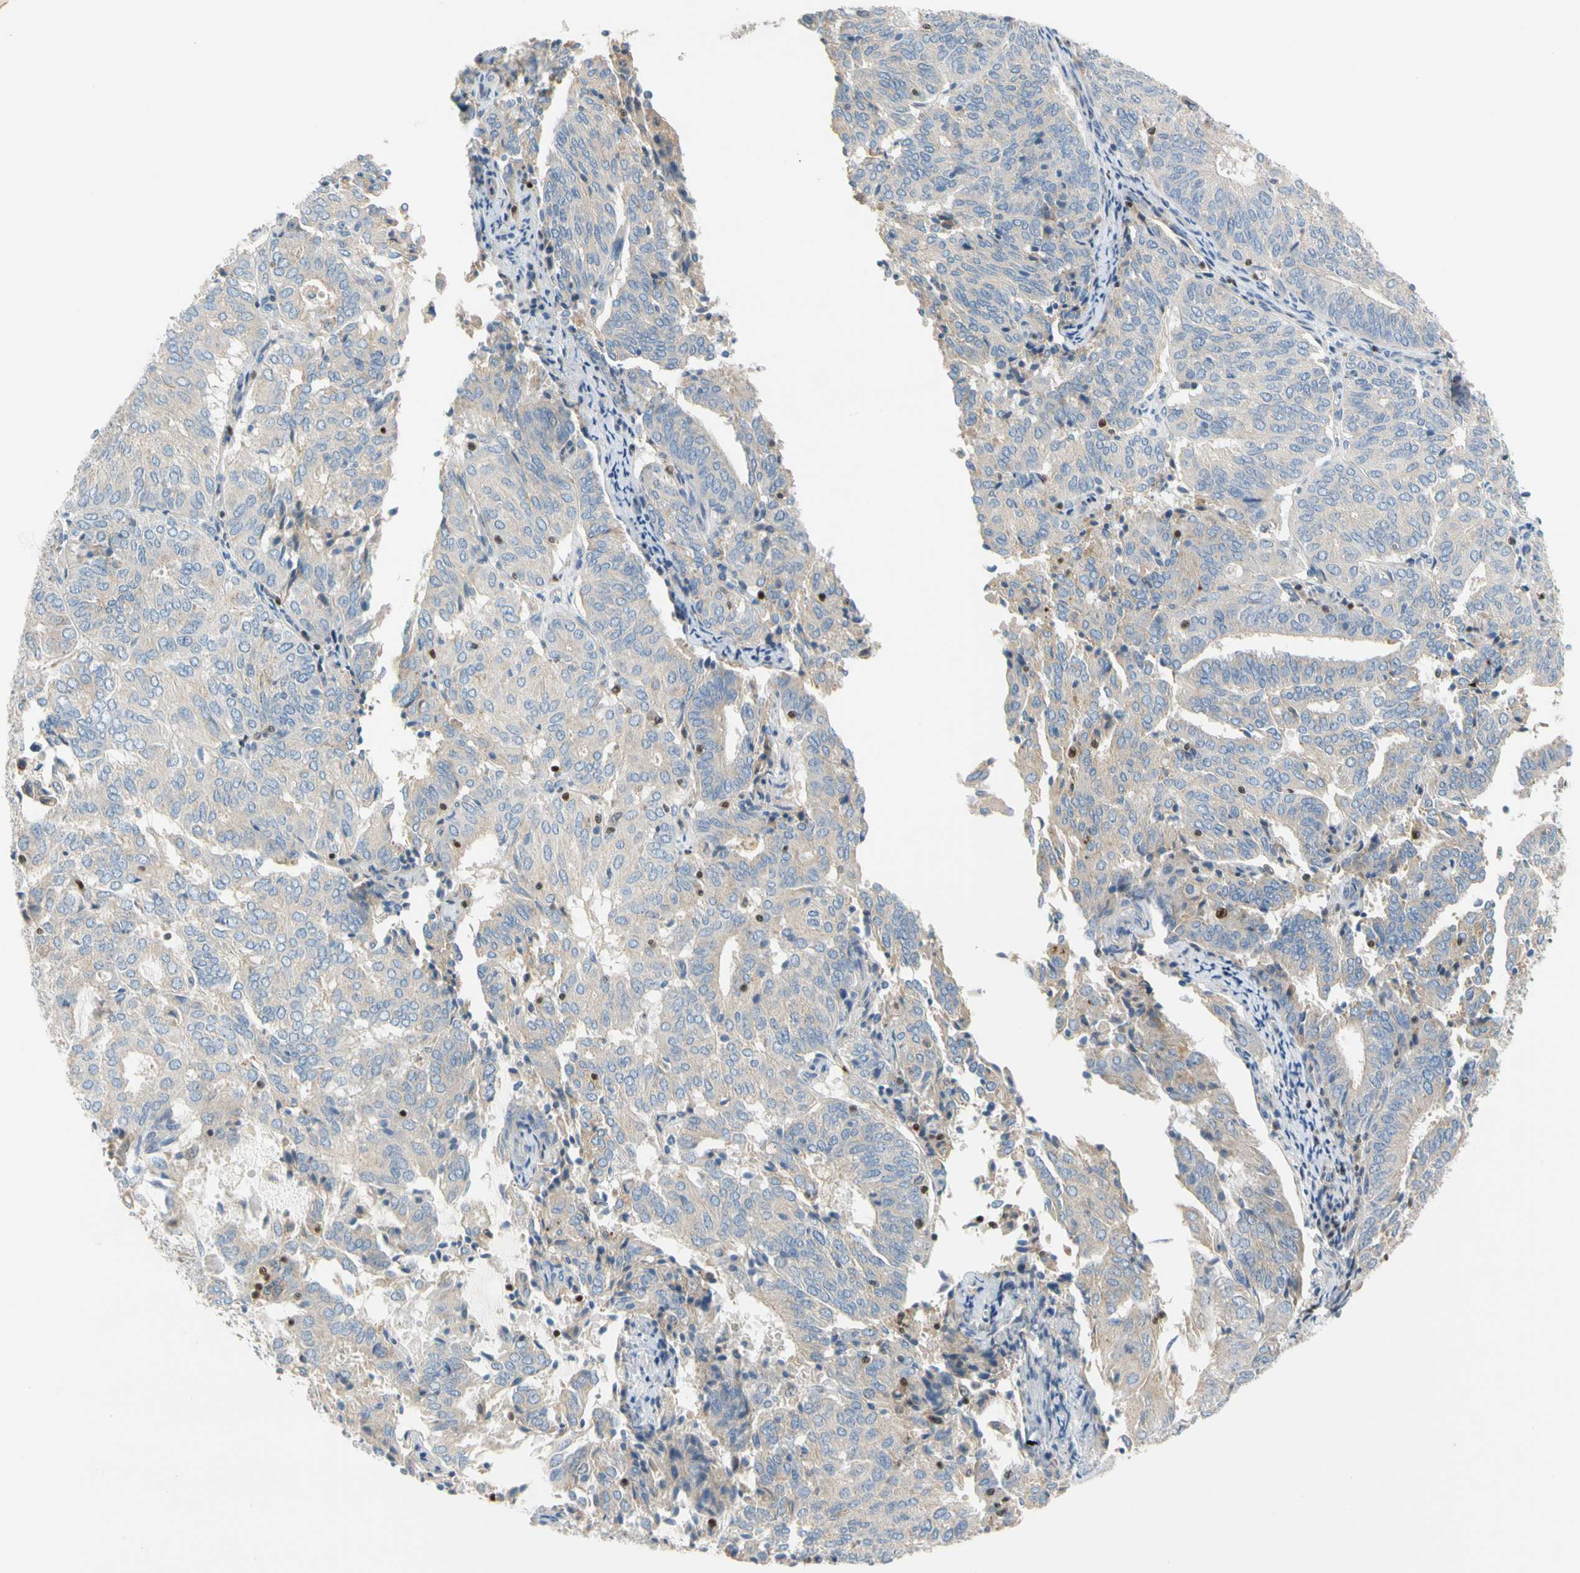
{"staining": {"intensity": "weak", "quantity": "<25%", "location": "cytoplasmic/membranous"}, "tissue": "endometrial cancer", "cell_type": "Tumor cells", "image_type": "cancer", "snomed": [{"axis": "morphology", "description": "Adenocarcinoma, NOS"}, {"axis": "topography", "description": "Uterus"}], "caption": "Immunohistochemistry of endometrial cancer (adenocarcinoma) demonstrates no expression in tumor cells.", "gene": "SP140", "patient": {"sex": "female", "age": 60}}